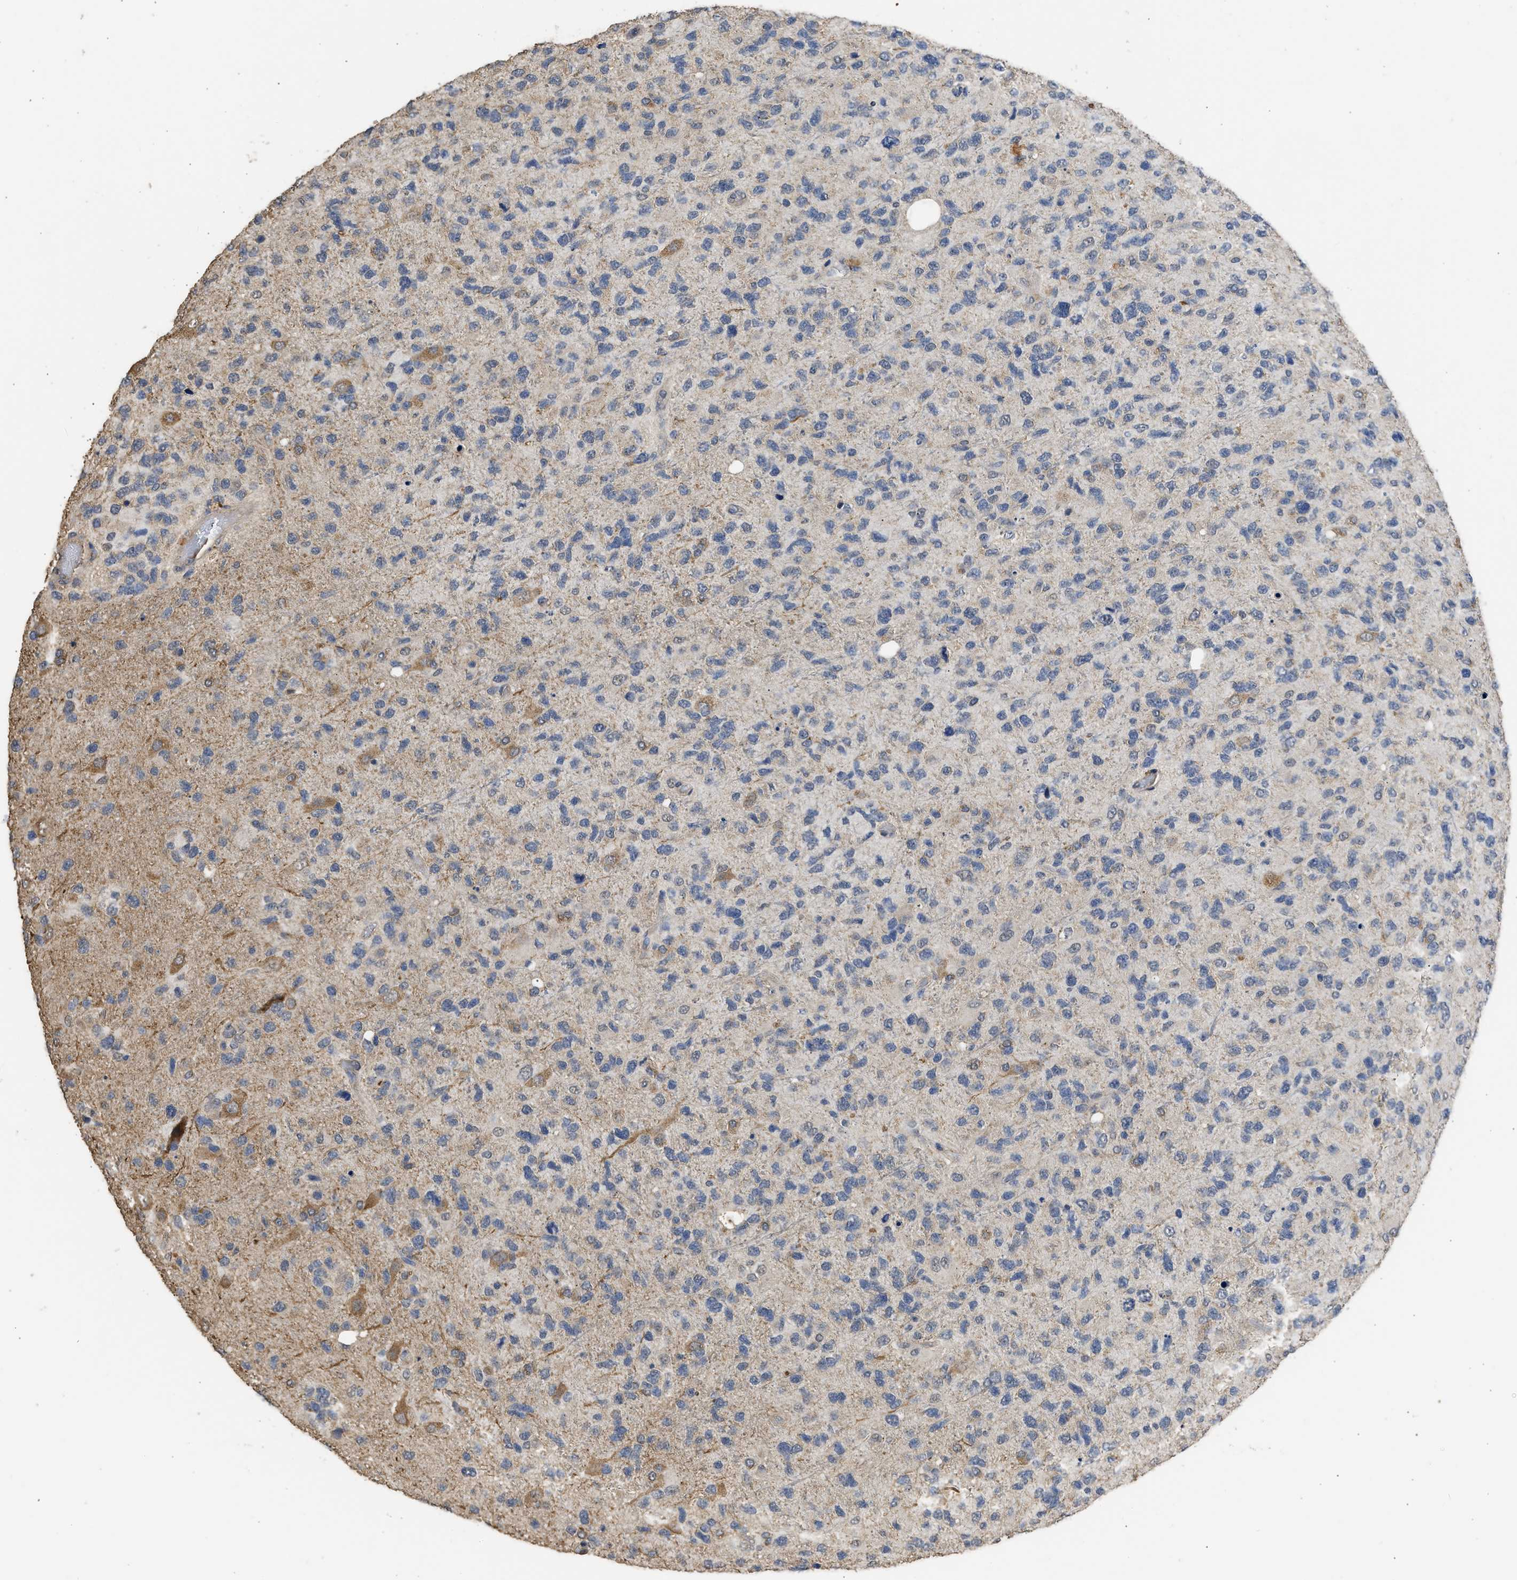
{"staining": {"intensity": "moderate", "quantity": "<25%", "location": "cytoplasmic/membranous"}, "tissue": "glioma", "cell_type": "Tumor cells", "image_type": "cancer", "snomed": [{"axis": "morphology", "description": "Glioma, malignant, High grade"}, {"axis": "topography", "description": "Brain"}], "caption": "Immunohistochemical staining of human glioma exhibits low levels of moderate cytoplasmic/membranous positivity in approximately <25% of tumor cells. (Stains: DAB in brown, nuclei in blue, Microscopy: brightfield microscopy at high magnification).", "gene": "SPINT2", "patient": {"sex": "female", "age": 58}}